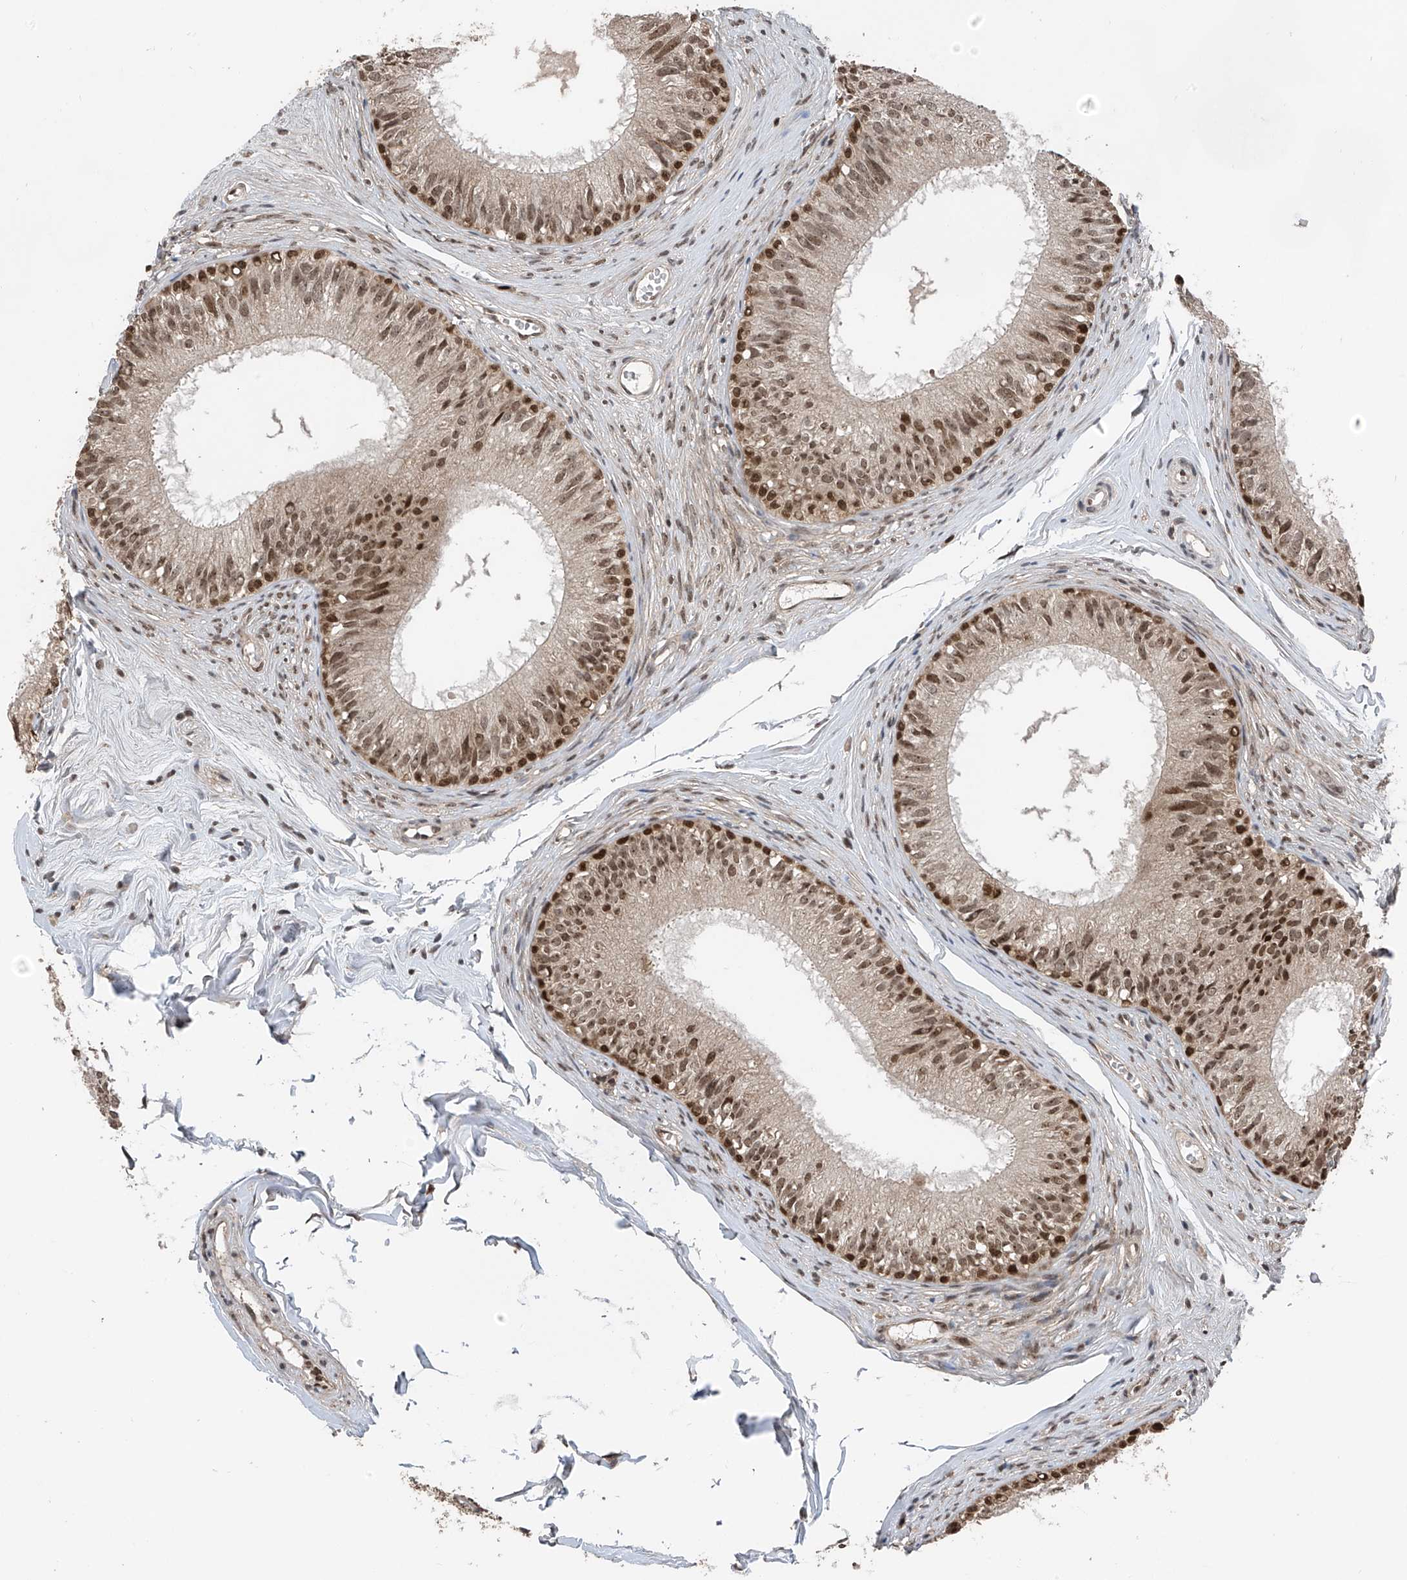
{"staining": {"intensity": "moderate", "quantity": ">75%", "location": "nuclear"}, "tissue": "epididymis", "cell_type": "Glandular cells", "image_type": "normal", "snomed": [{"axis": "morphology", "description": "Normal tissue, NOS"}, {"axis": "morphology", "description": "Seminoma in situ"}, {"axis": "topography", "description": "Testis"}, {"axis": "topography", "description": "Epididymis"}], "caption": "The image shows a brown stain indicating the presence of a protein in the nuclear of glandular cells in epididymis. The staining is performed using DAB brown chromogen to label protein expression. The nuclei are counter-stained blue using hematoxylin.", "gene": "DNAJC9", "patient": {"sex": "male", "age": 28}}